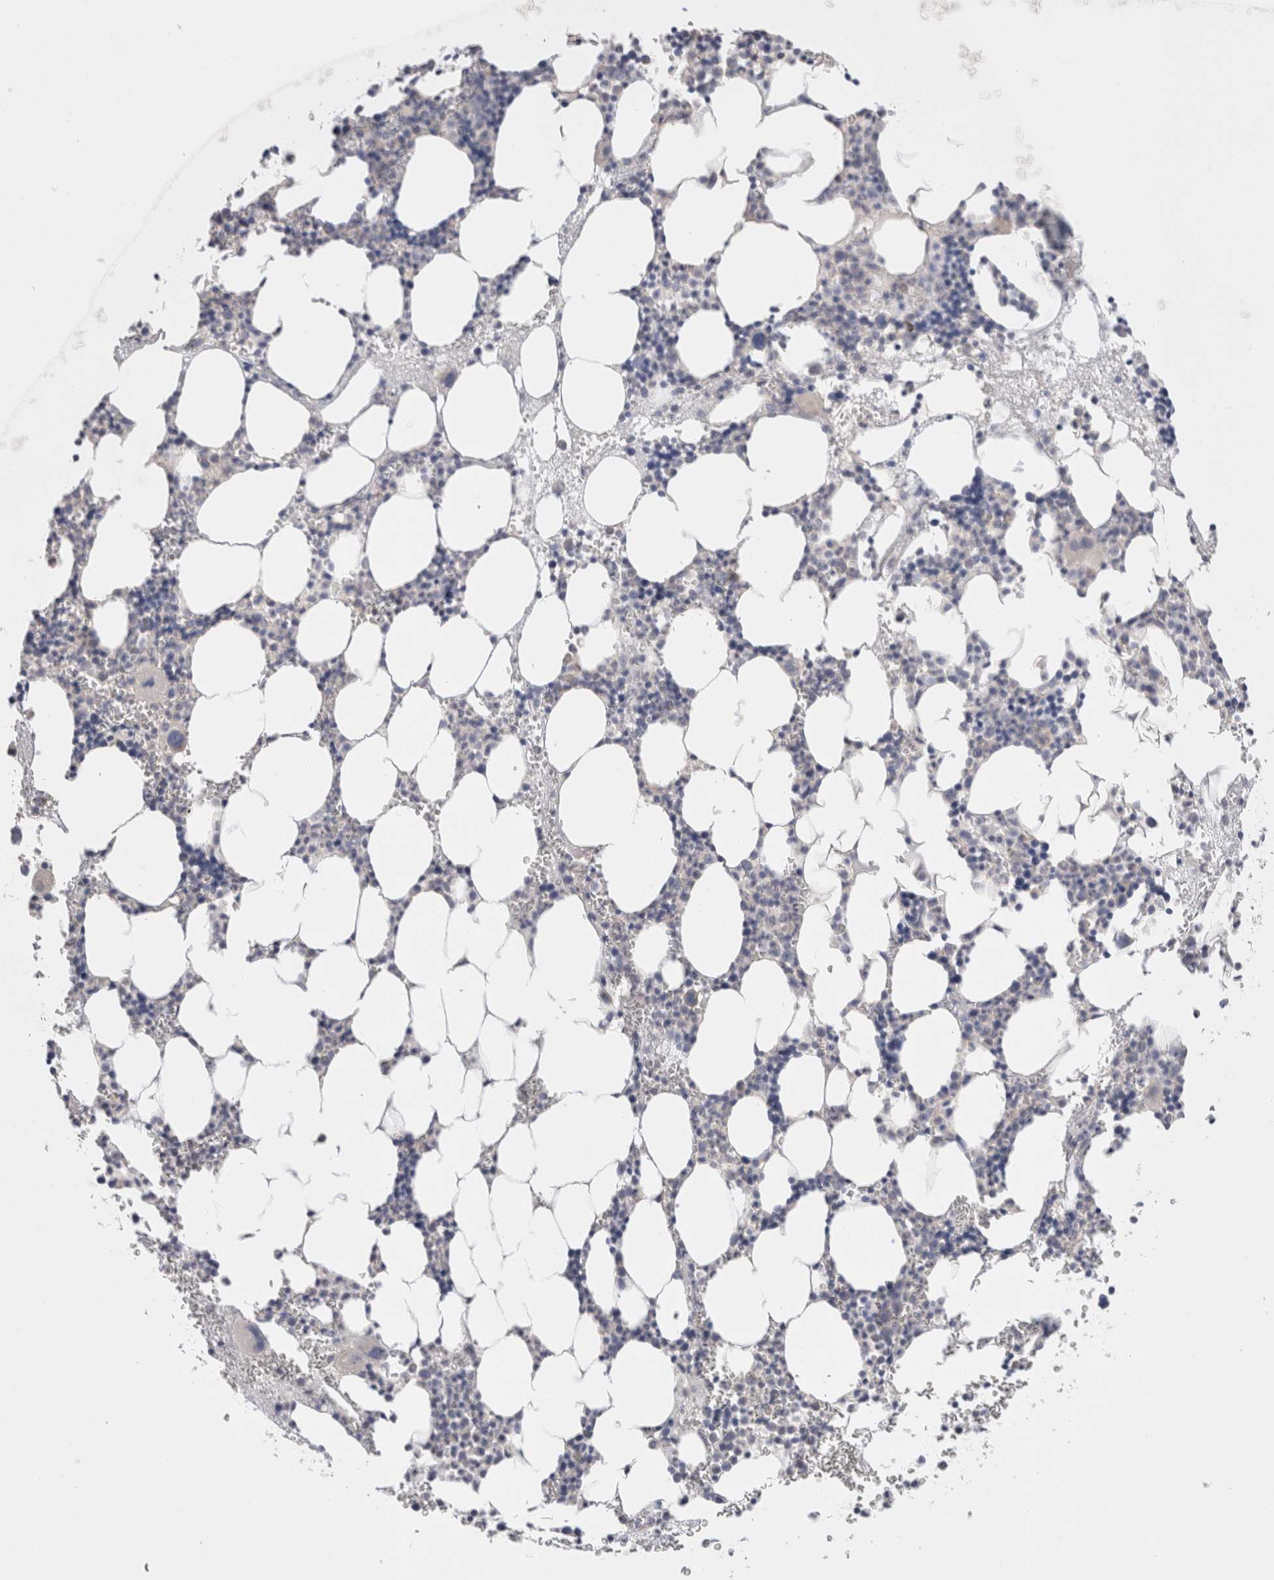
{"staining": {"intensity": "negative", "quantity": "none", "location": "none"}, "tissue": "bone marrow", "cell_type": "Hematopoietic cells", "image_type": "normal", "snomed": [{"axis": "morphology", "description": "Normal tissue, NOS"}, {"axis": "morphology", "description": "Inflammation, NOS"}, {"axis": "topography", "description": "Bone marrow"}], "caption": "Immunohistochemistry image of normal bone marrow stained for a protein (brown), which exhibits no positivity in hematopoietic cells.", "gene": "DMD", "patient": {"sex": "female", "age": 67}}